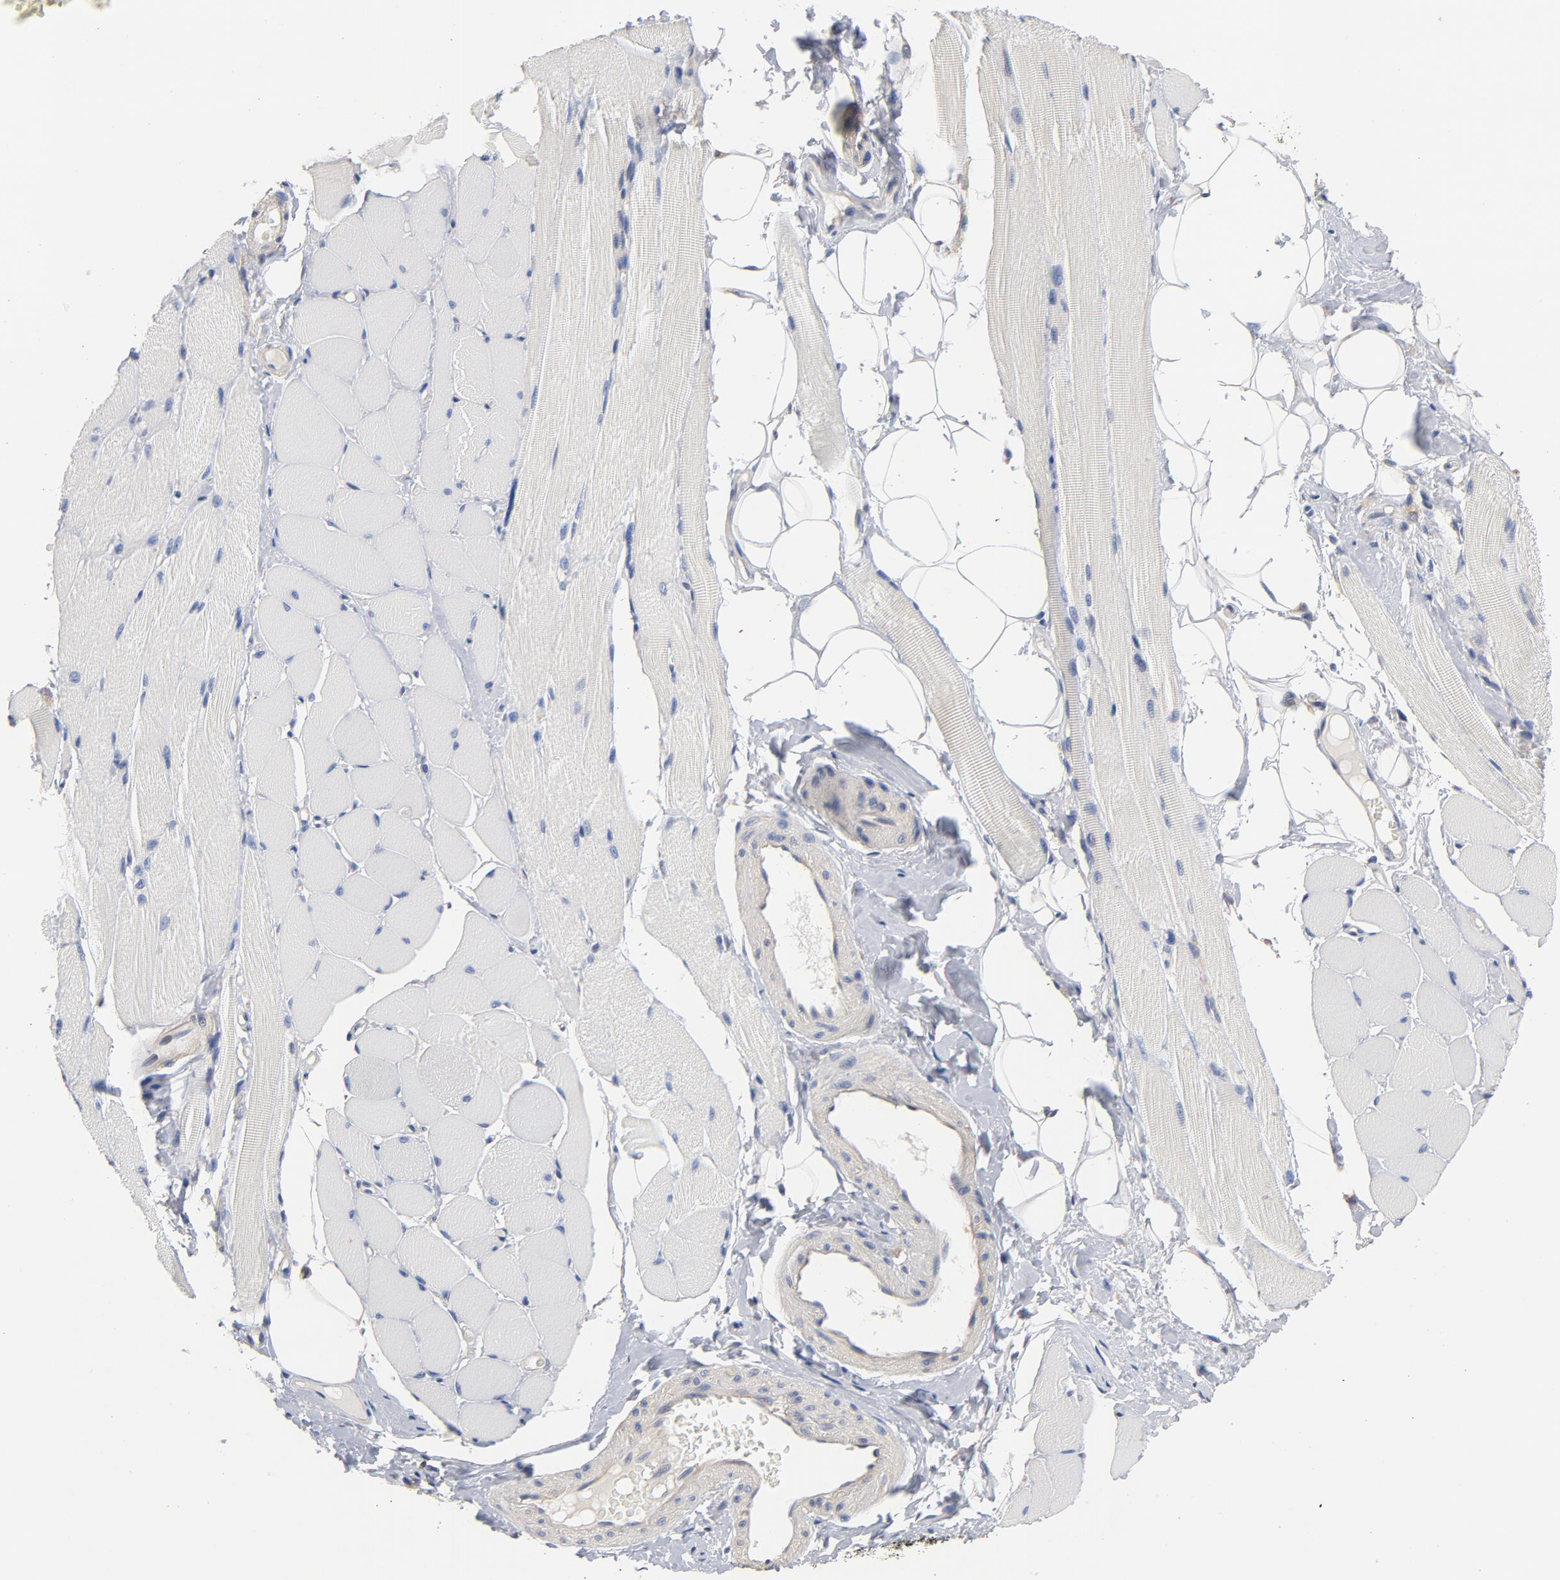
{"staining": {"intensity": "negative", "quantity": "none", "location": "none"}, "tissue": "skeletal muscle", "cell_type": "Myocytes", "image_type": "normal", "snomed": [{"axis": "morphology", "description": "Normal tissue, NOS"}, {"axis": "topography", "description": "Skeletal muscle"}, {"axis": "topography", "description": "Peripheral nerve tissue"}], "caption": "Skeletal muscle was stained to show a protein in brown. There is no significant expression in myocytes. (DAB immunohistochemistry, high magnification).", "gene": "TLR4", "patient": {"sex": "female", "age": 84}}